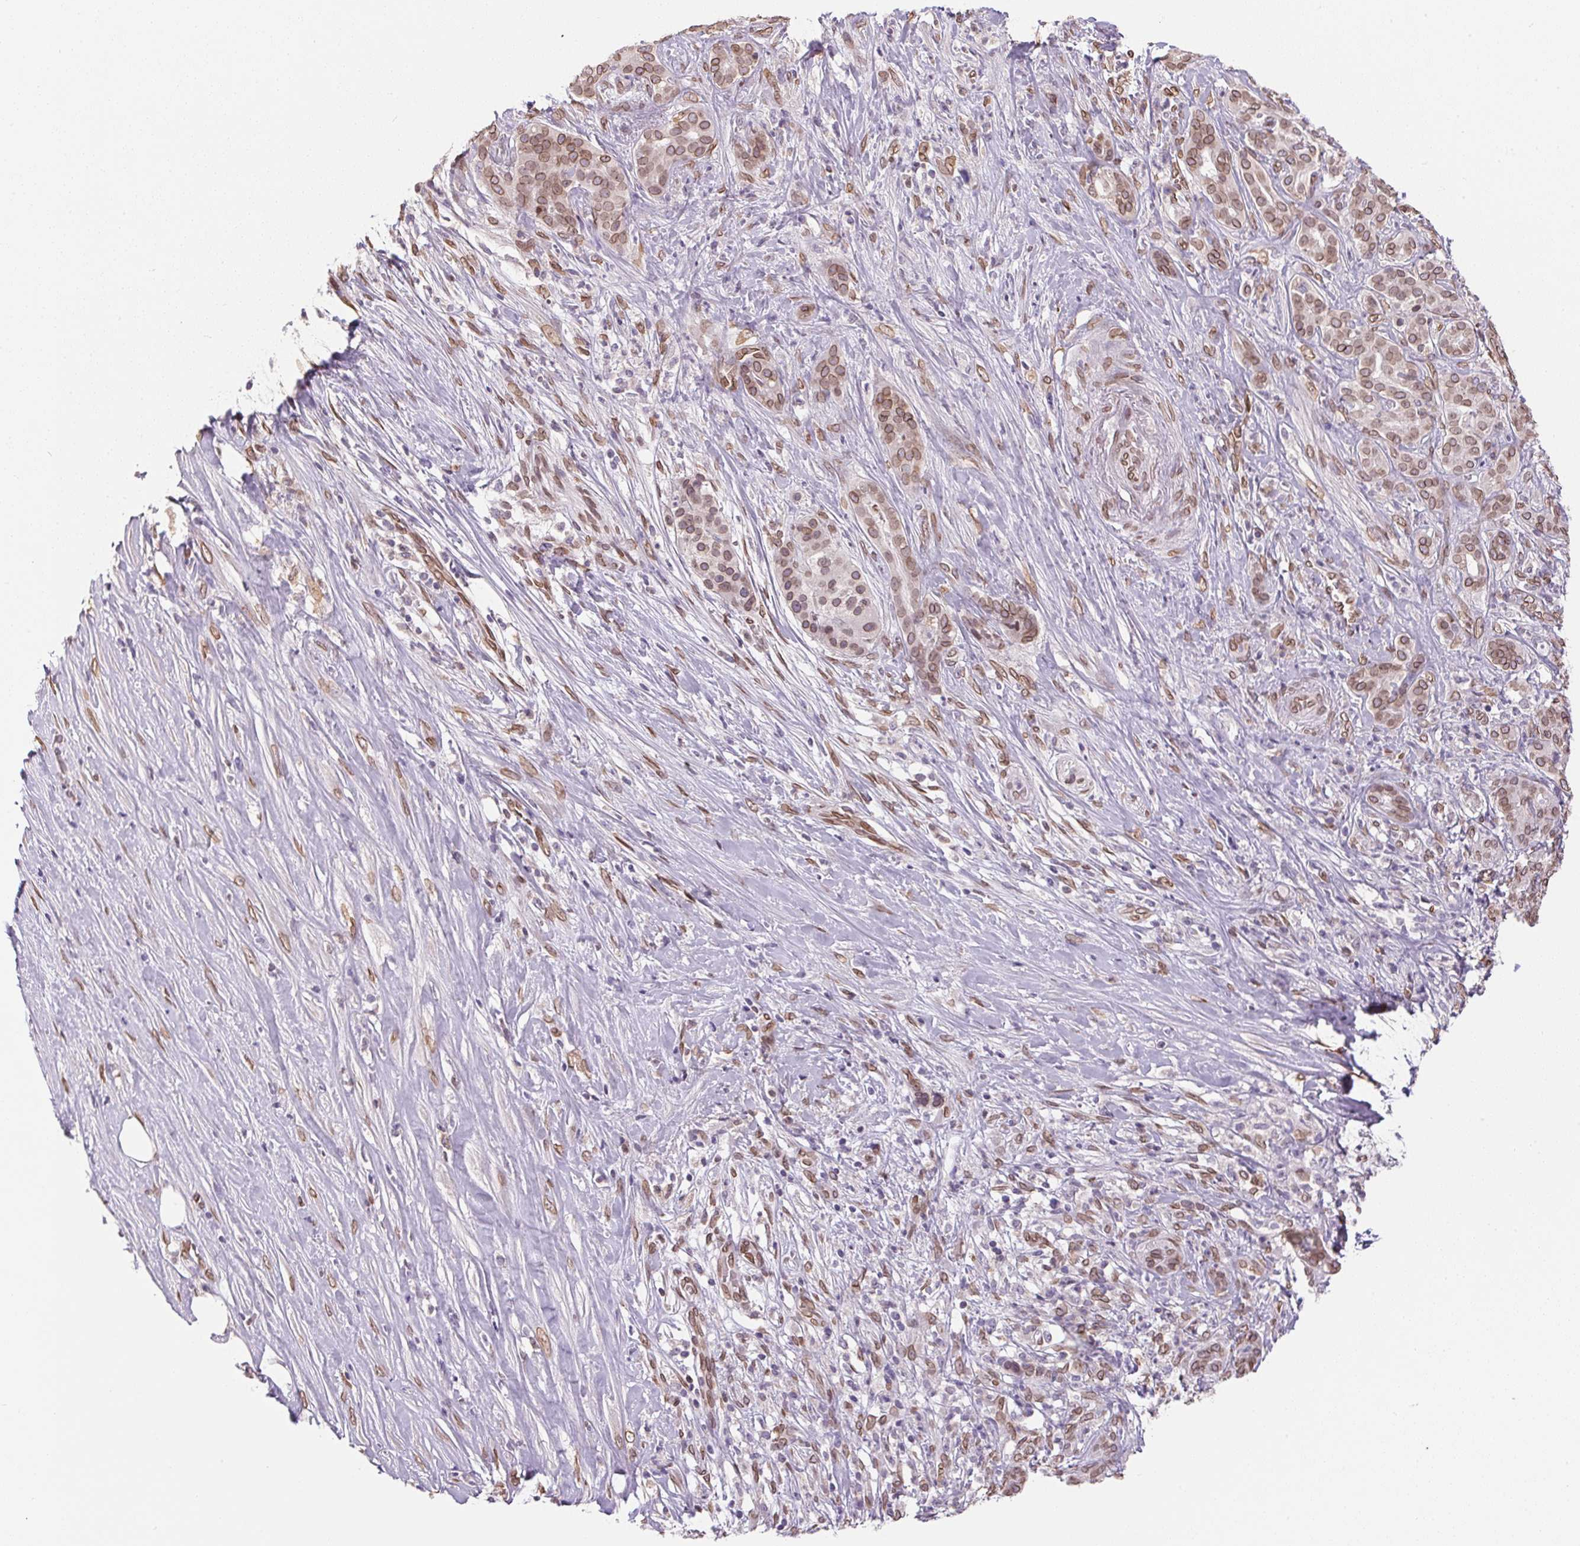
{"staining": {"intensity": "moderate", "quantity": ">75%", "location": "cytoplasmic/membranous,nuclear"}, "tissue": "pancreatic cancer", "cell_type": "Tumor cells", "image_type": "cancer", "snomed": [{"axis": "morphology", "description": "Normal tissue, NOS"}, {"axis": "morphology", "description": "Inflammation, NOS"}, {"axis": "morphology", "description": "Adenocarcinoma, NOS"}, {"axis": "topography", "description": "Pancreas"}], "caption": "Immunohistochemical staining of pancreatic adenocarcinoma exhibits medium levels of moderate cytoplasmic/membranous and nuclear protein positivity in about >75% of tumor cells.", "gene": "TMEM175", "patient": {"sex": "male", "age": 57}}